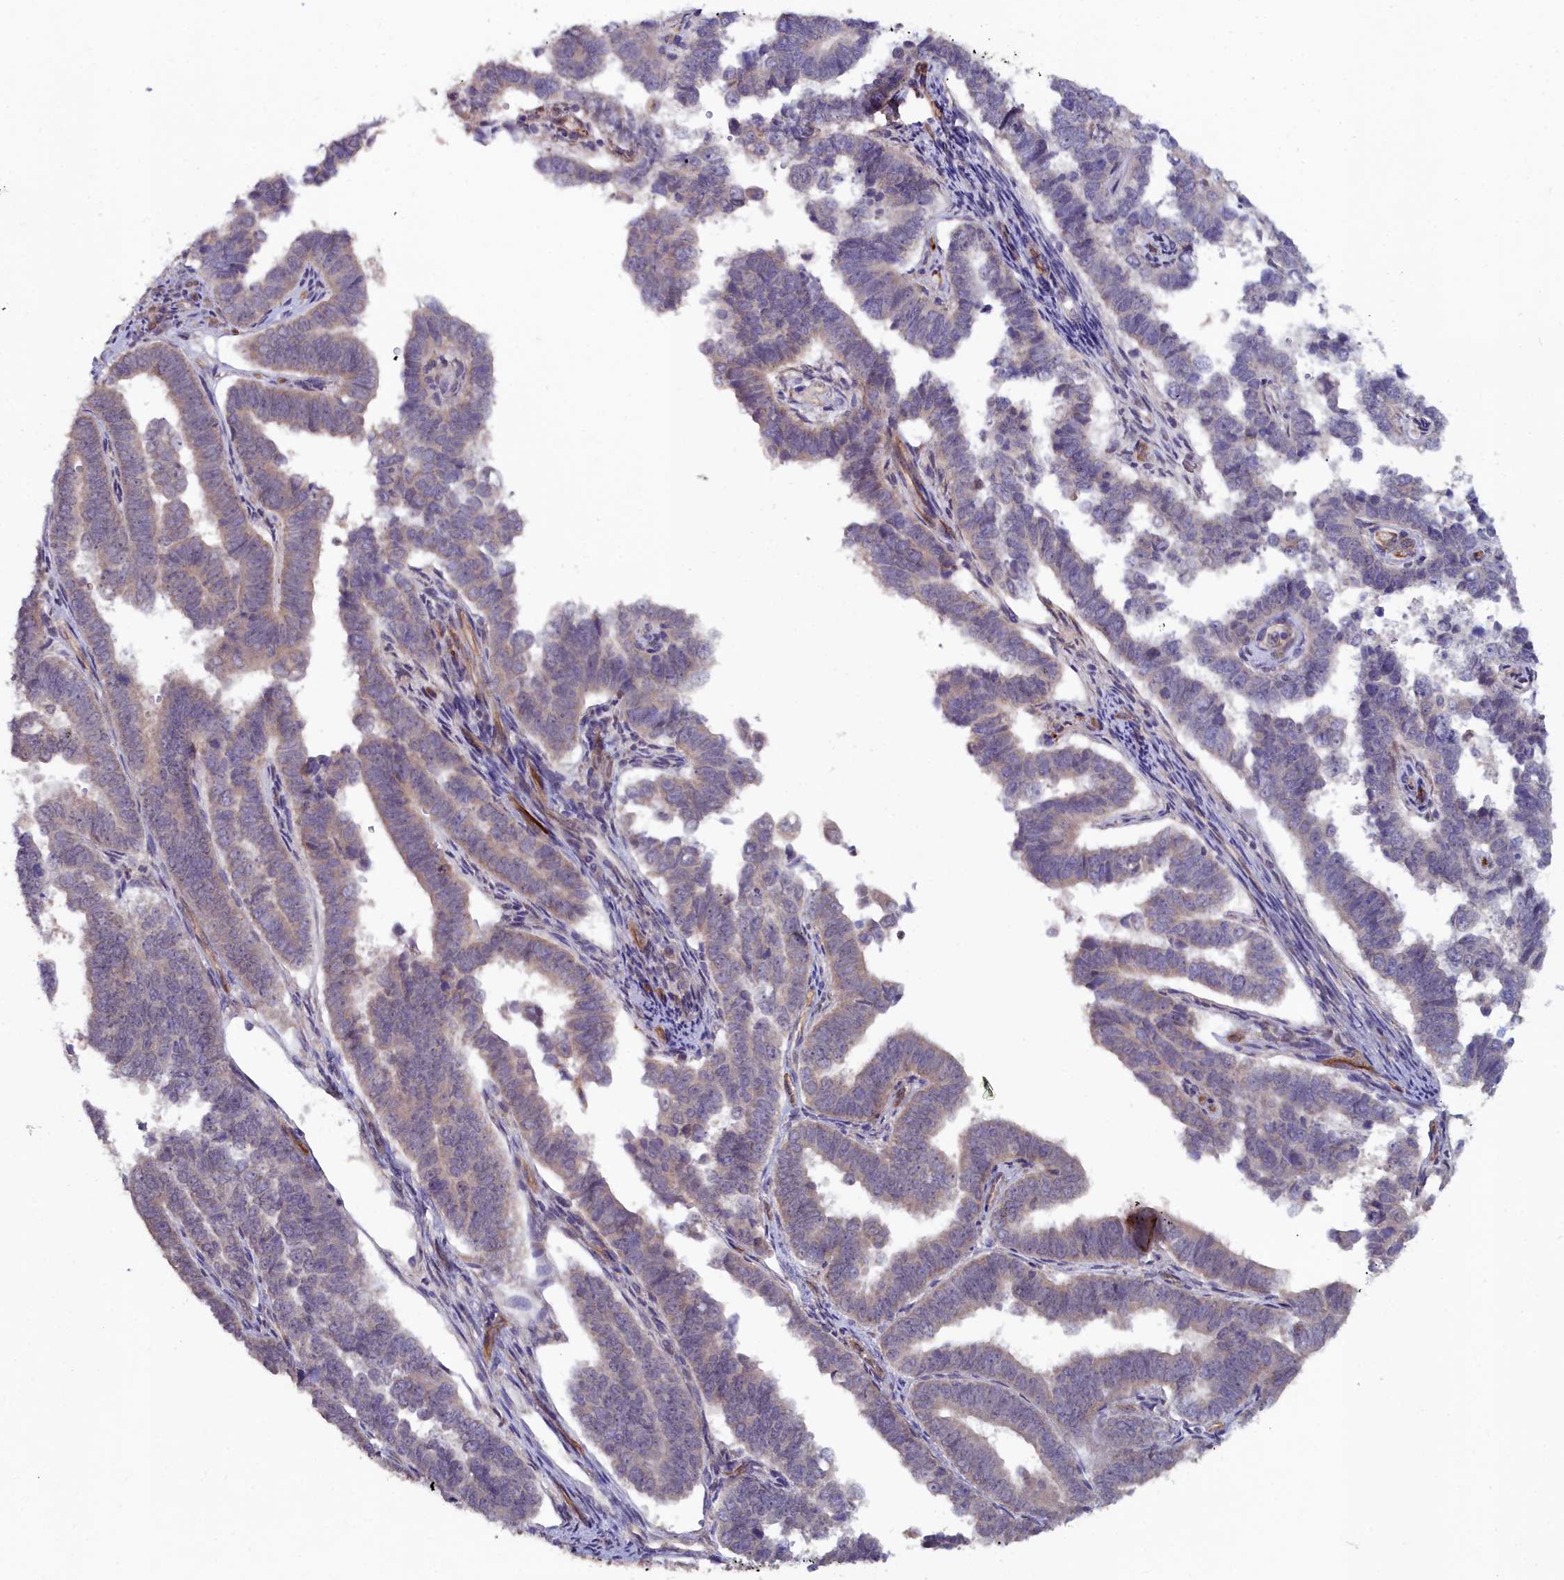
{"staining": {"intensity": "weak", "quantity": "<25%", "location": "cytoplasmic/membranous"}, "tissue": "endometrial cancer", "cell_type": "Tumor cells", "image_type": "cancer", "snomed": [{"axis": "morphology", "description": "Adenocarcinoma, NOS"}, {"axis": "topography", "description": "Endometrium"}], "caption": "Immunohistochemistry of endometrial cancer displays no staining in tumor cells.", "gene": "C4orf19", "patient": {"sex": "female", "age": 75}}